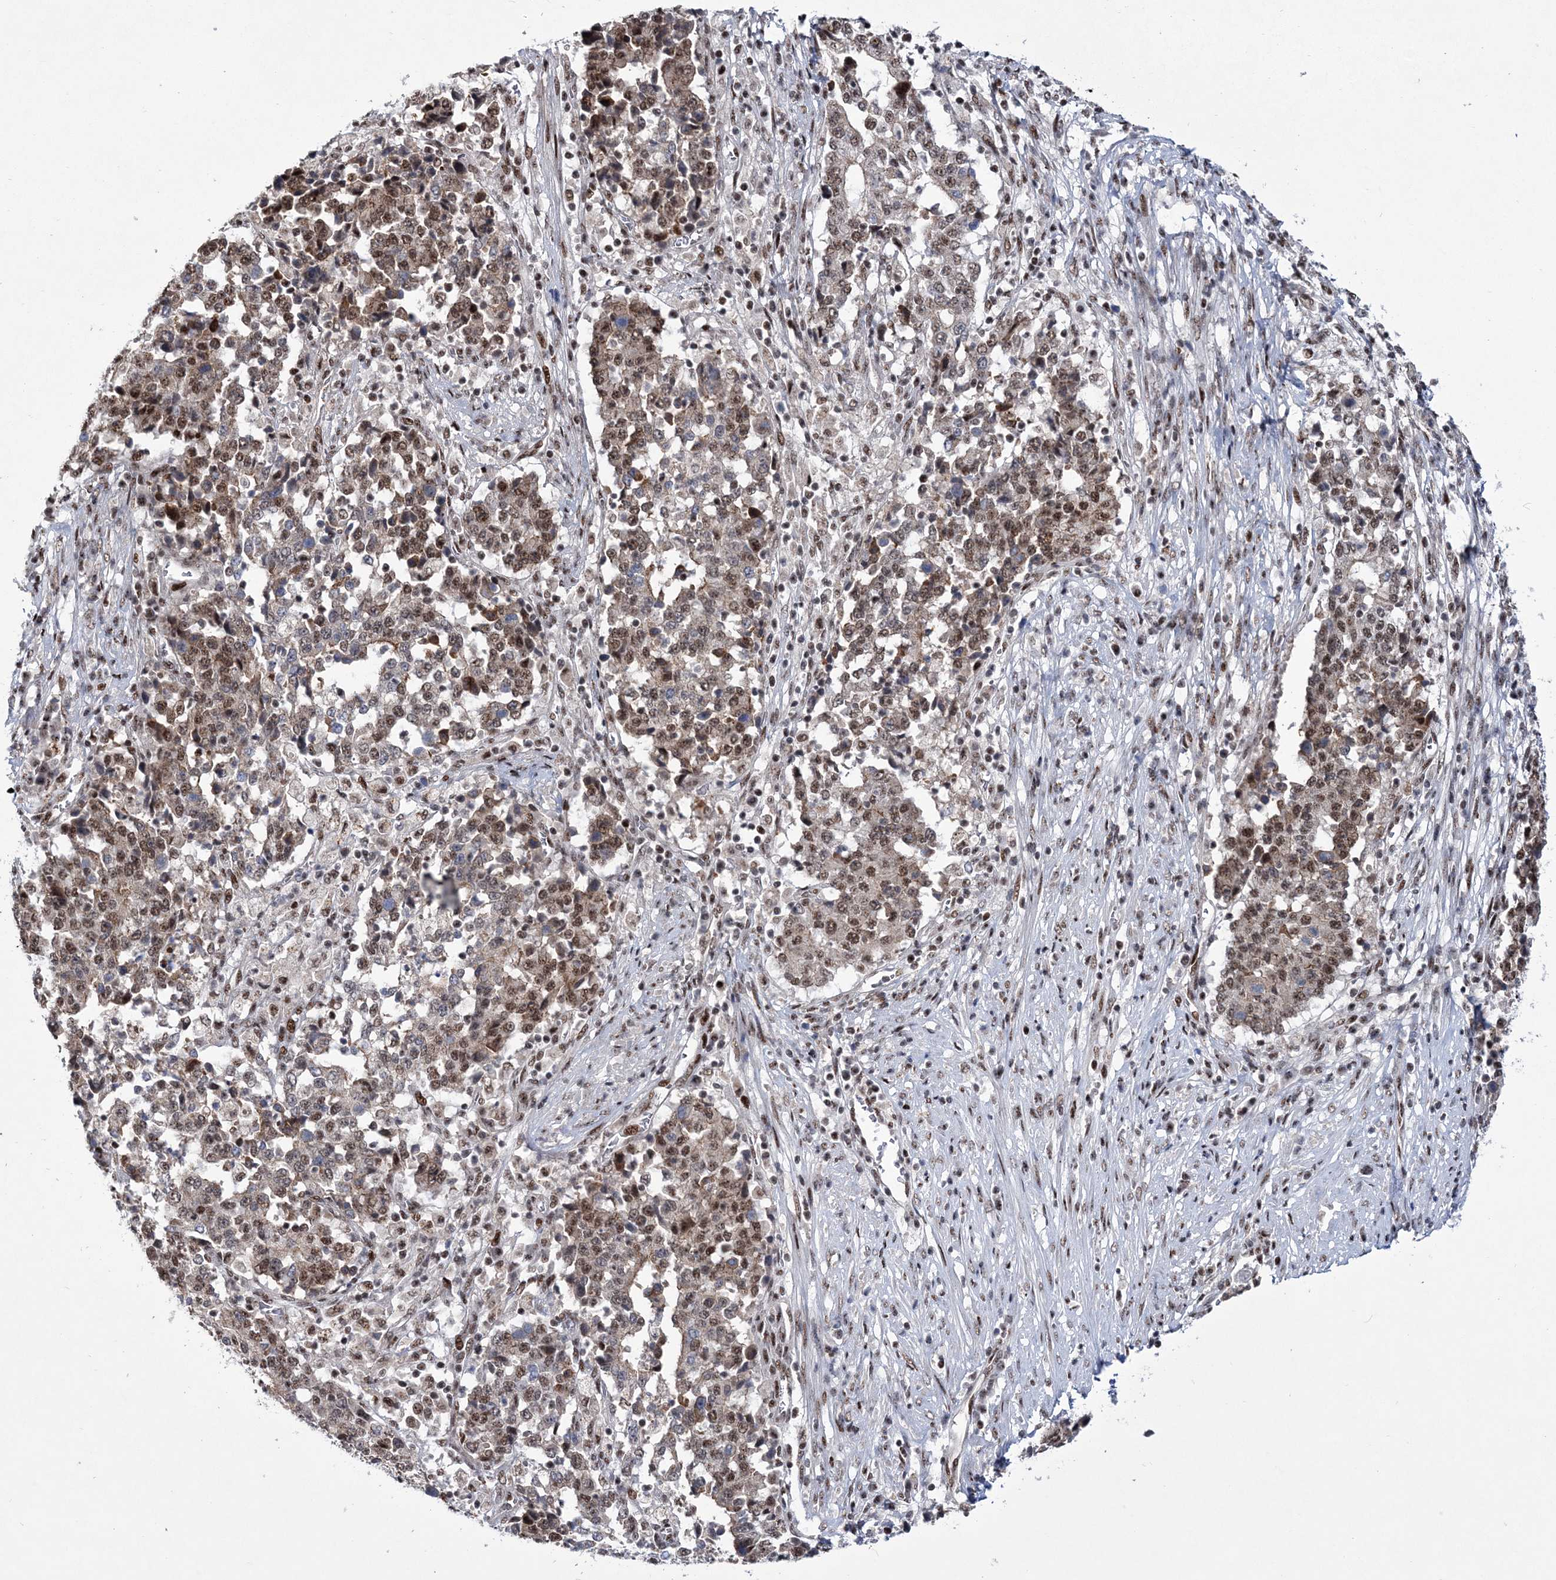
{"staining": {"intensity": "moderate", "quantity": "25%-75%", "location": "nuclear"}, "tissue": "stomach cancer", "cell_type": "Tumor cells", "image_type": "cancer", "snomed": [{"axis": "morphology", "description": "Adenocarcinoma, NOS"}, {"axis": "topography", "description": "Stomach"}], "caption": "DAB (3,3'-diaminobenzidine) immunohistochemical staining of human stomach adenocarcinoma exhibits moderate nuclear protein expression in approximately 25%-75% of tumor cells. The staining was performed using DAB to visualize the protein expression in brown, while the nuclei were stained in blue with hematoxylin (Magnification: 20x).", "gene": "TATDN2", "patient": {"sex": "male", "age": 59}}